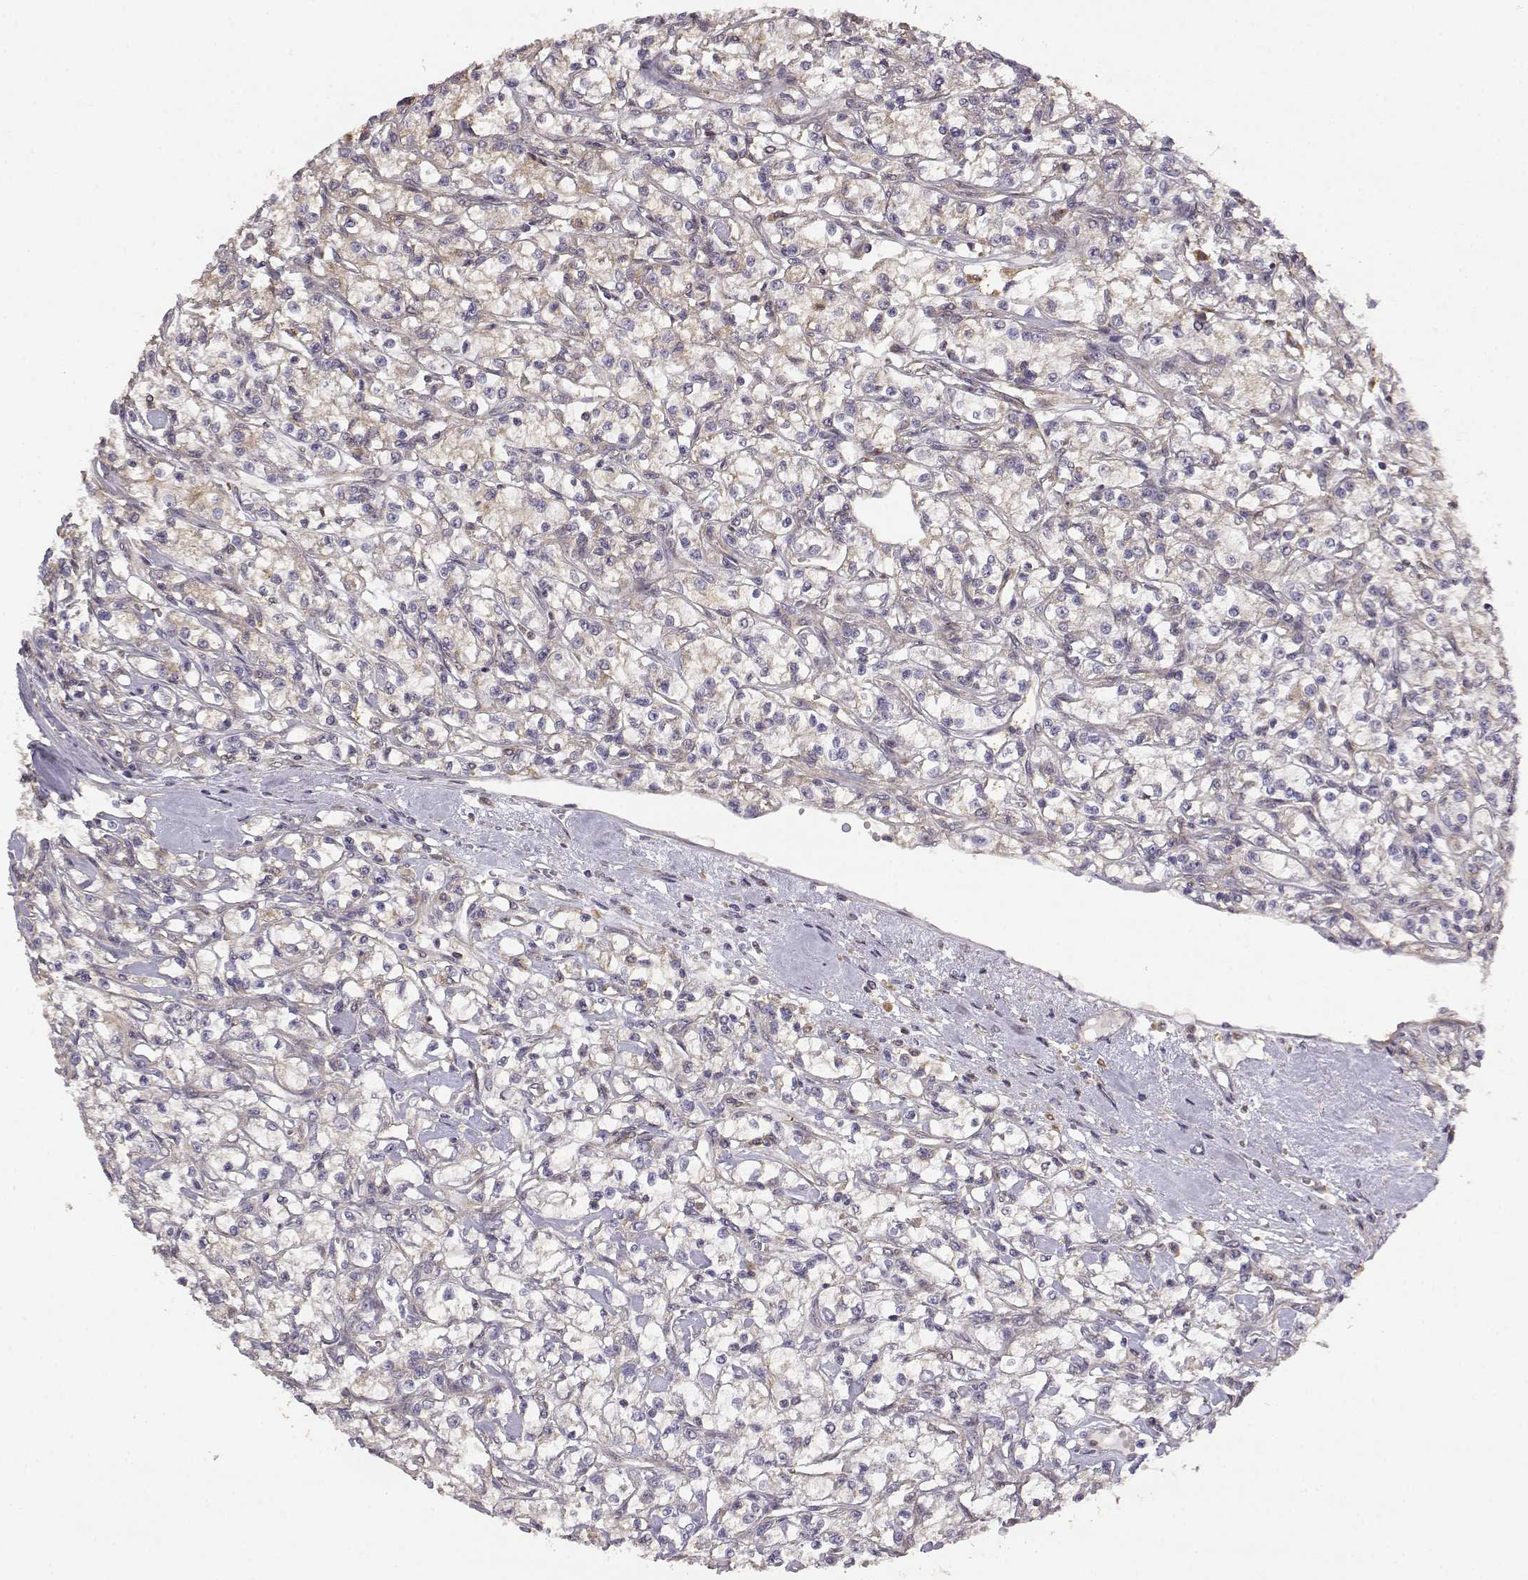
{"staining": {"intensity": "weak", "quantity": "25%-75%", "location": "cytoplasmic/membranous"}, "tissue": "renal cancer", "cell_type": "Tumor cells", "image_type": "cancer", "snomed": [{"axis": "morphology", "description": "Adenocarcinoma, NOS"}, {"axis": "topography", "description": "Kidney"}], "caption": "Protein staining of renal cancer (adenocarcinoma) tissue shows weak cytoplasmic/membranous staining in about 25%-75% of tumor cells.", "gene": "CRIM1", "patient": {"sex": "female", "age": 59}}